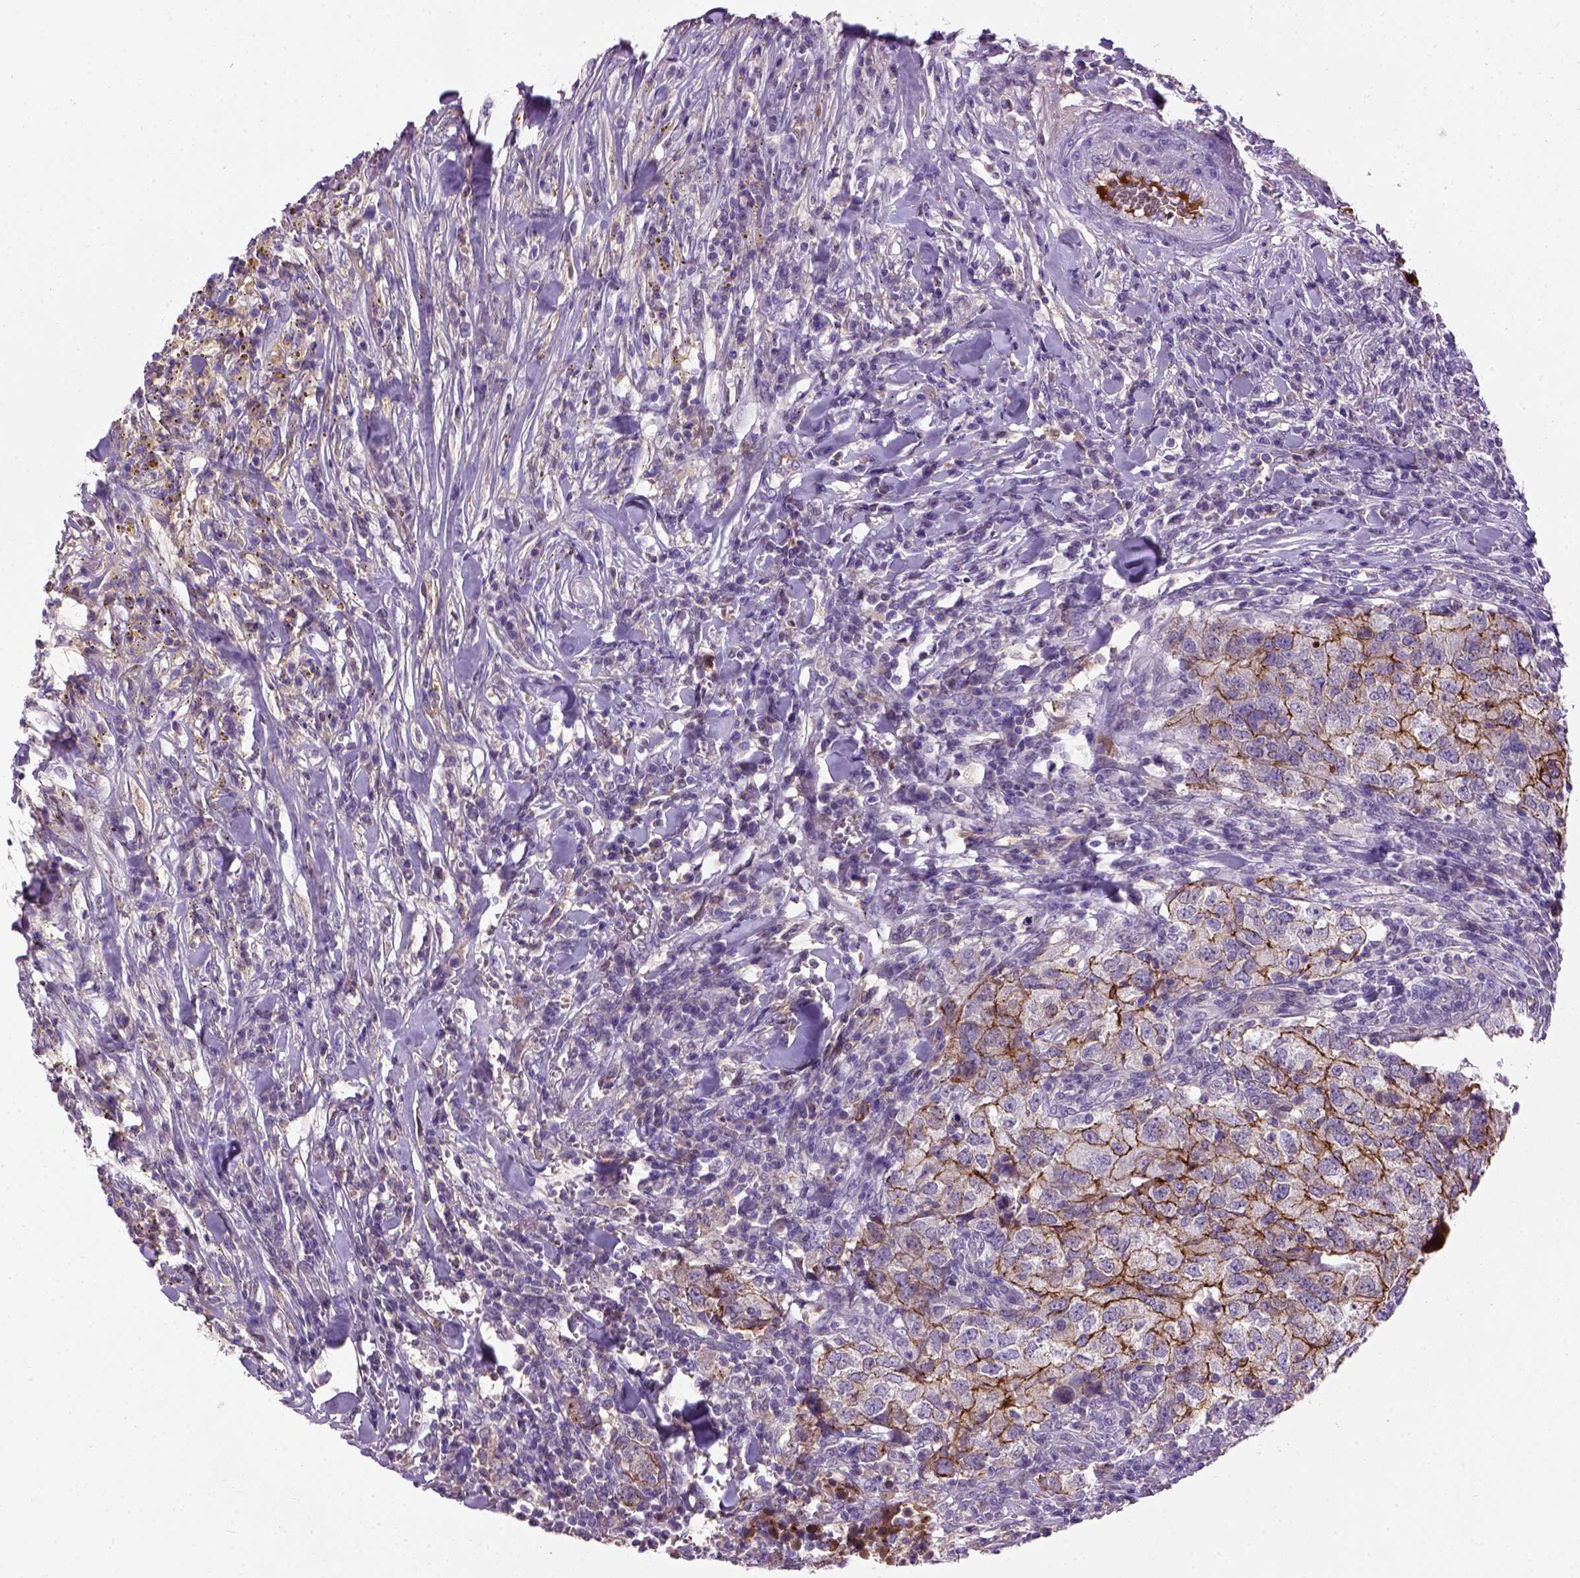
{"staining": {"intensity": "strong", "quantity": "25%-75%", "location": "cytoplasmic/membranous"}, "tissue": "breast cancer", "cell_type": "Tumor cells", "image_type": "cancer", "snomed": [{"axis": "morphology", "description": "Duct carcinoma"}, {"axis": "topography", "description": "Breast"}], "caption": "A high-resolution photomicrograph shows IHC staining of breast intraductal carcinoma, which demonstrates strong cytoplasmic/membranous expression in about 25%-75% of tumor cells.", "gene": "CDH1", "patient": {"sex": "female", "age": 30}}